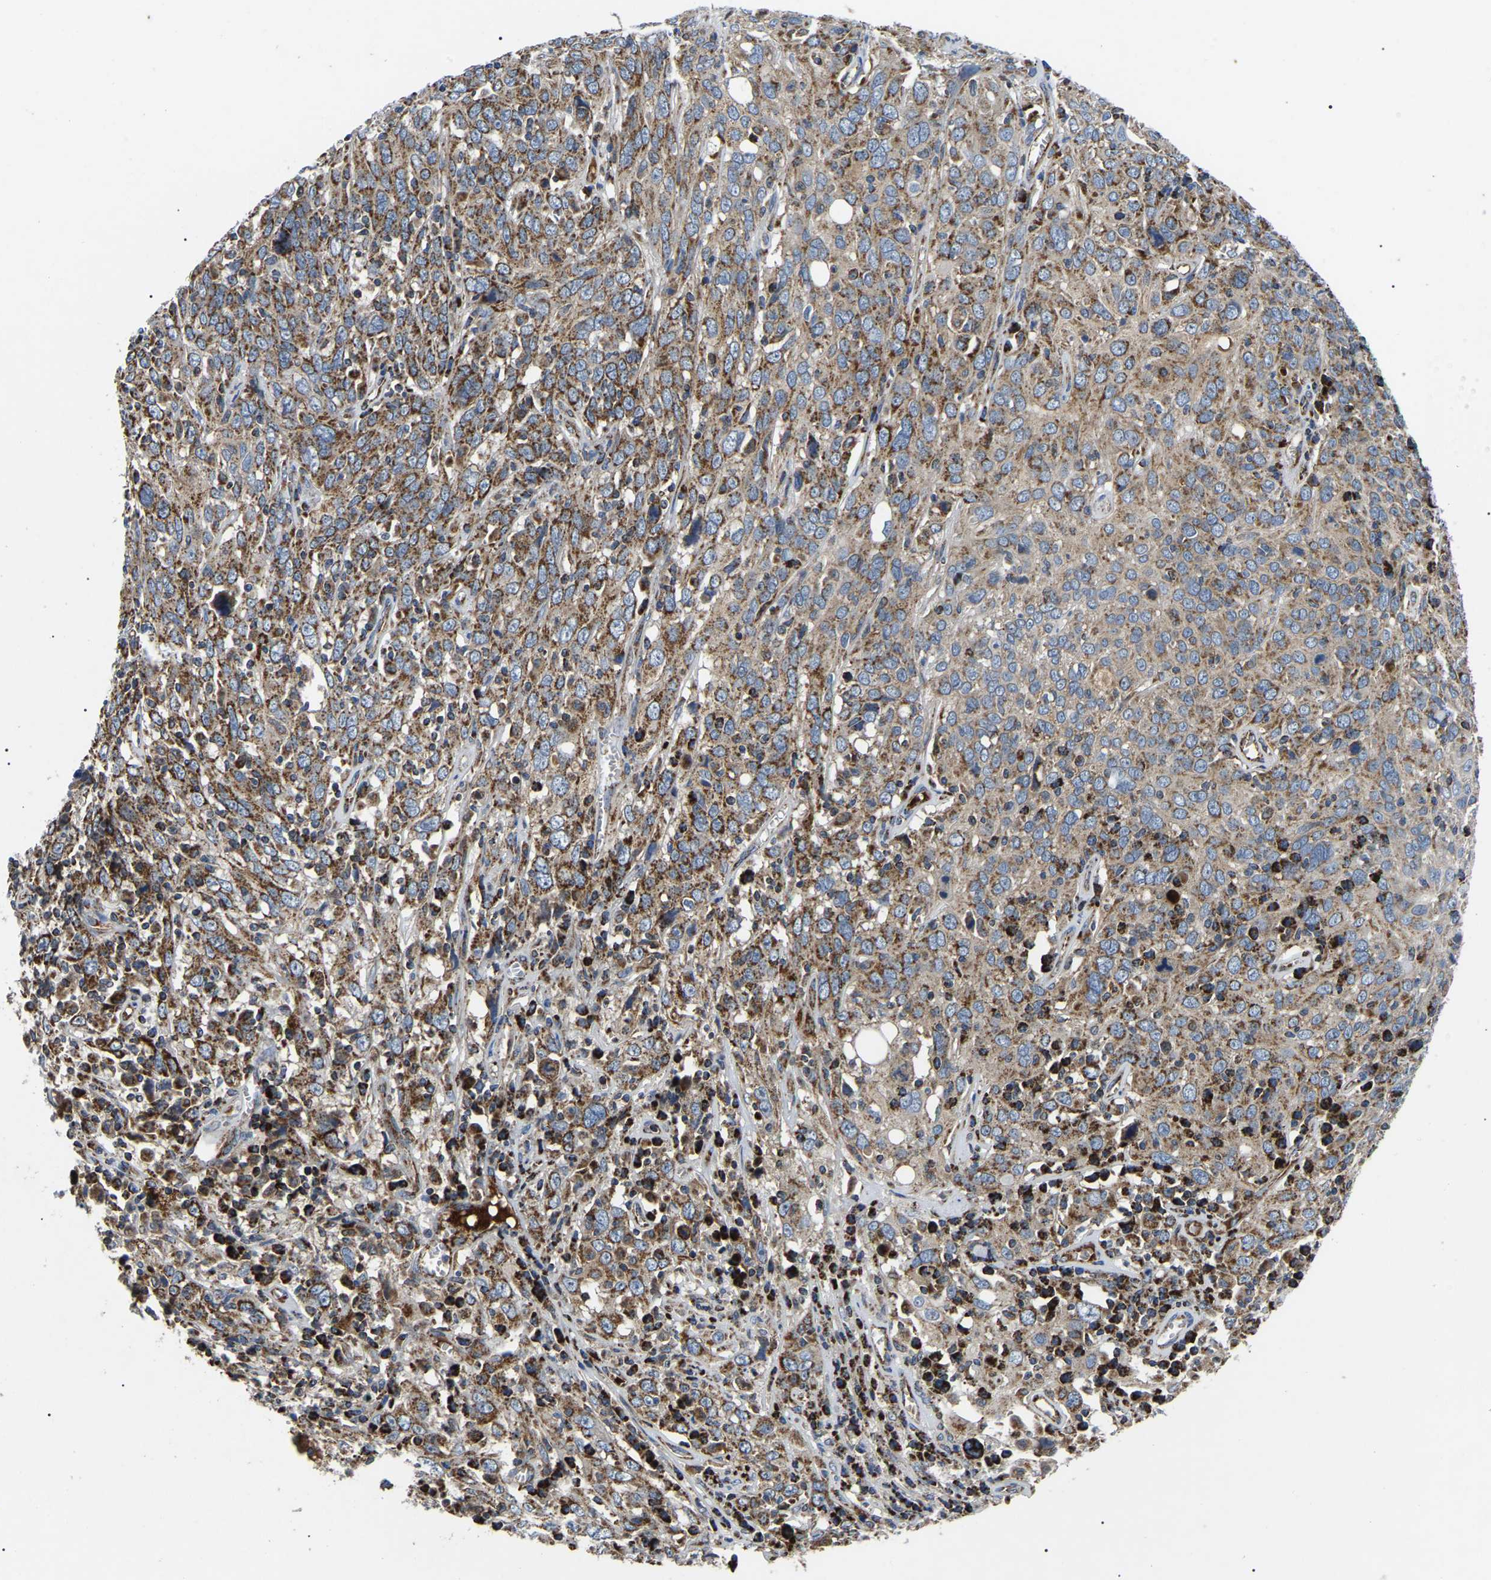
{"staining": {"intensity": "moderate", "quantity": ">75%", "location": "cytoplasmic/membranous"}, "tissue": "cervical cancer", "cell_type": "Tumor cells", "image_type": "cancer", "snomed": [{"axis": "morphology", "description": "Squamous cell carcinoma, NOS"}, {"axis": "topography", "description": "Cervix"}], "caption": "High-magnification brightfield microscopy of cervical cancer (squamous cell carcinoma) stained with DAB (3,3'-diaminobenzidine) (brown) and counterstained with hematoxylin (blue). tumor cells exhibit moderate cytoplasmic/membranous positivity is seen in approximately>75% of cells. (DAB IHC, brown staining for protein, blue staining for nuclei).", "gene": "PPM1E", "patient": {"sex": "female", "age": 46}}